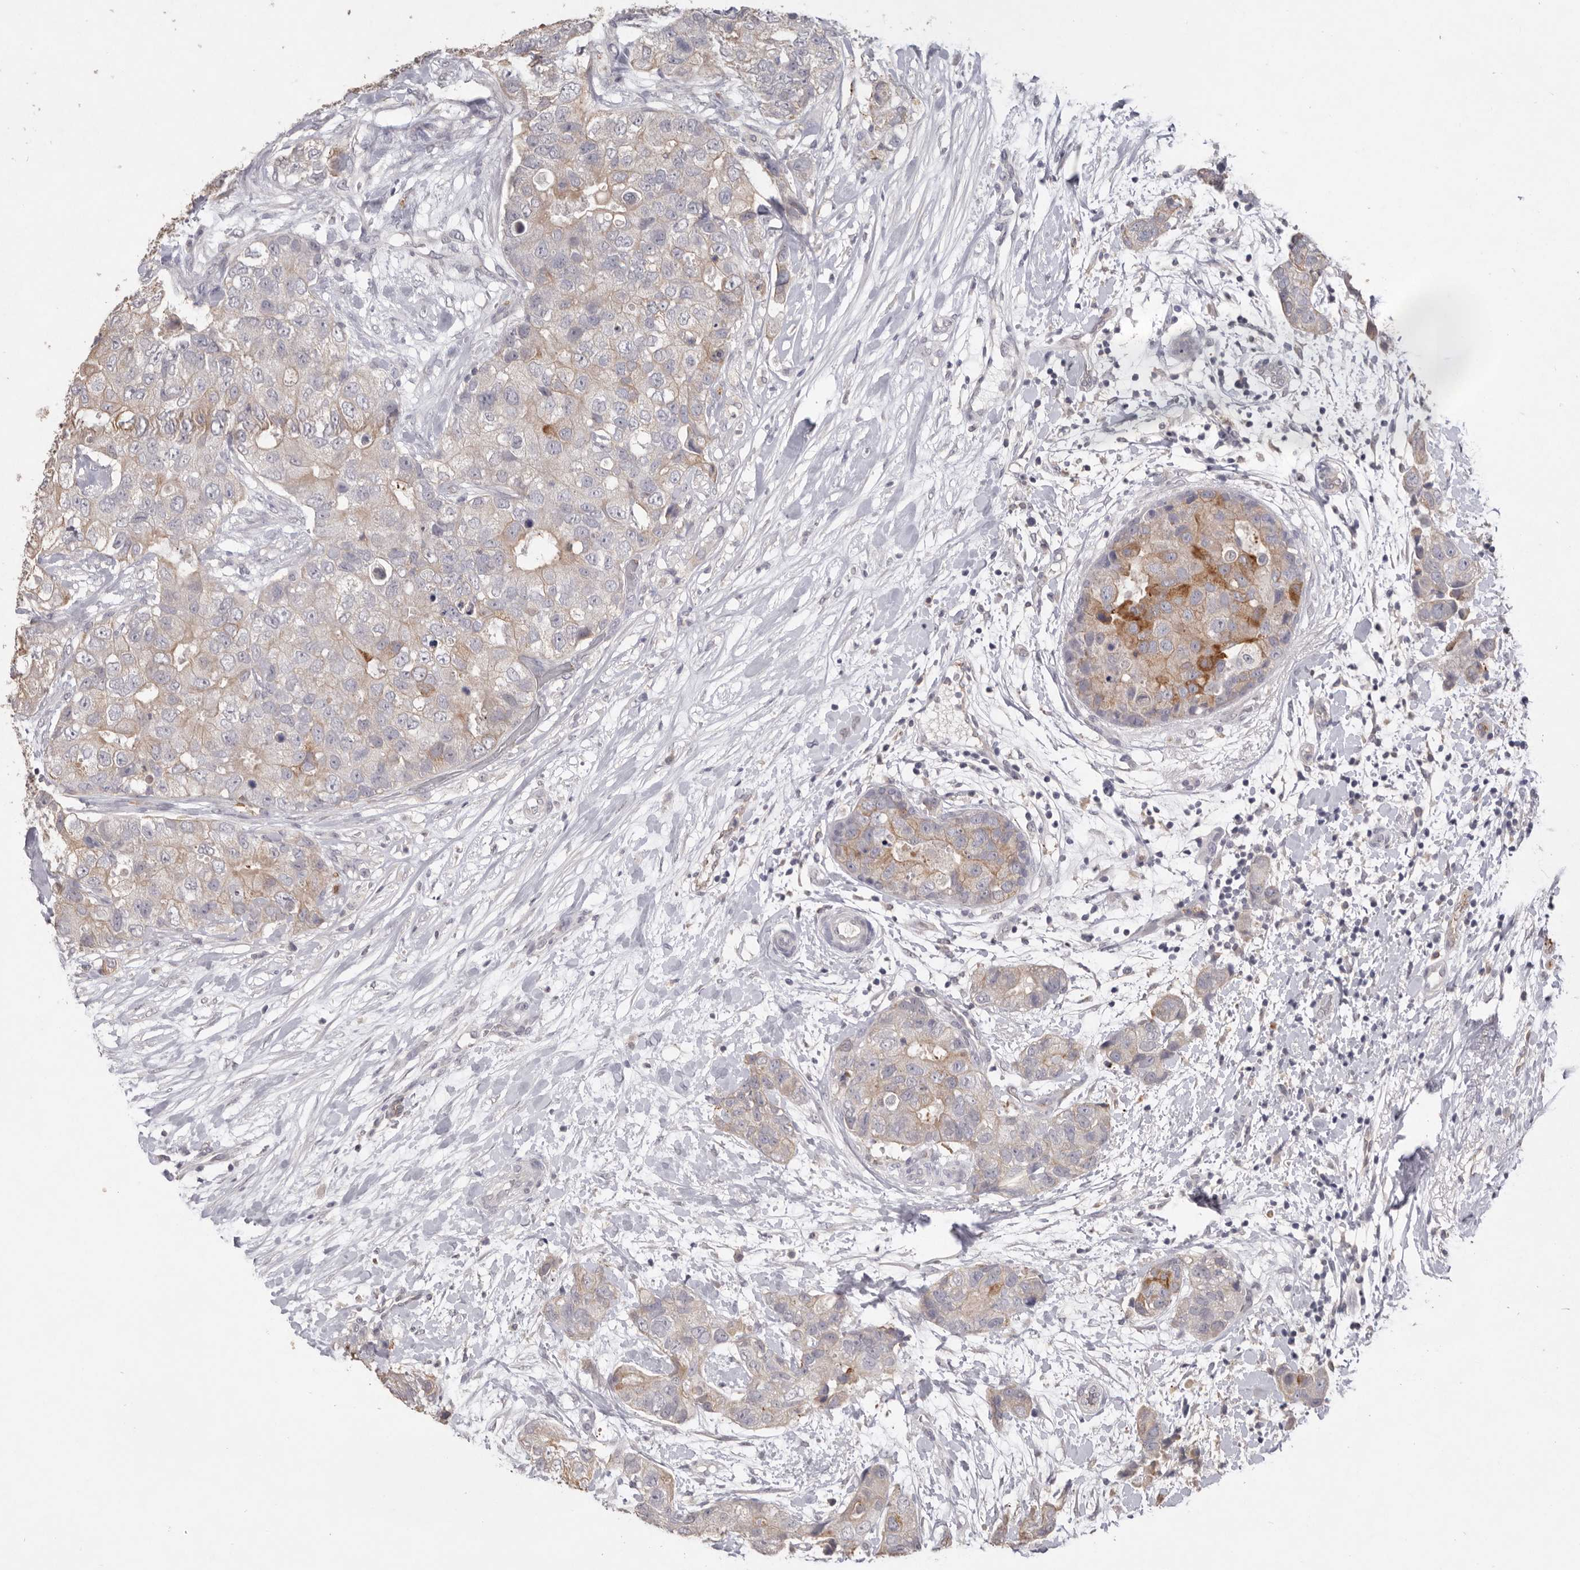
{"staining": {"intensity": "moderate", "quantity": "<25%", "location": "cytoplasmic/membranous"}, "tissue": "breast cancer", "cell_type": "Tumor cells", "image_type": "cancer", "snomed": [{"axis": "morphology", "description": "Duct carcinoma"}, {"axis": "topography", "description": "Breast"}], "caption": "The immunohistochemical stain shows moderate cytoplasmic/membranous positivity in tumor cells of breast intraductal carcinoma tissue.", "gene": "ZYG11B", "patient": {"sex": "female", "age": 62}}